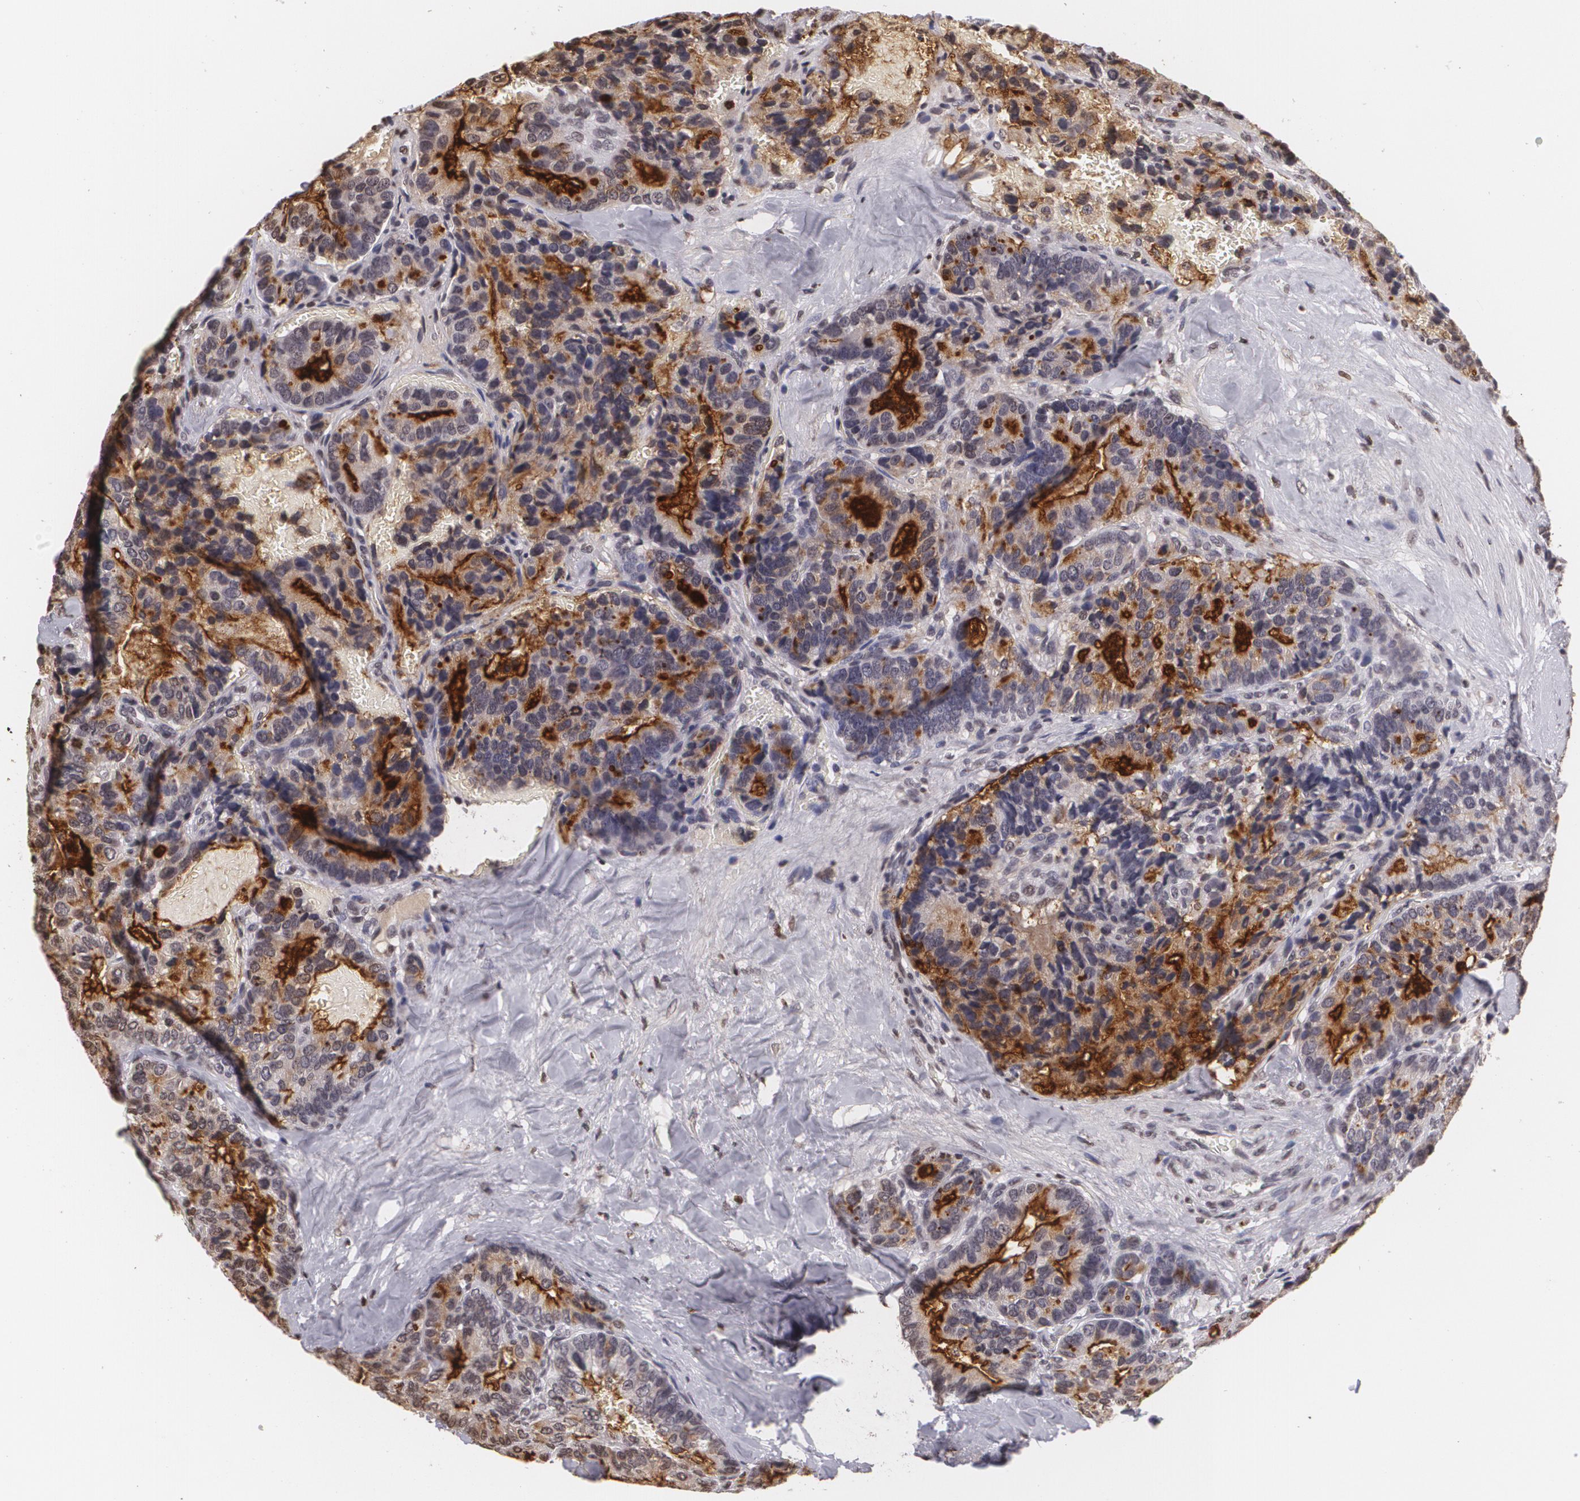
{"staining": {"intensity": "strong", "quantity": "25%-75%", "location": "cytoplasmic/membranous"}, "tissue": "breast cancer", "cell_type": "Tumor cells", "image_type": "cancer", "snomed": [{"axis": "morphology", "description": "Duct carcinoma"}, {"axis": "topography", "description": "Breast"}], "caption": "Tumor cells reveal high levels of strong cytoplasmic/membranous positivity in approximately 25%-75% of cells in intraductal carcinoma (breast). The staining was performed using DAB, with brown indicating positive protein expression. Nuclei are stained blue with hematoxylin.", "gene": "MUC1", "patient": {"sex": "female", "age": 69}}